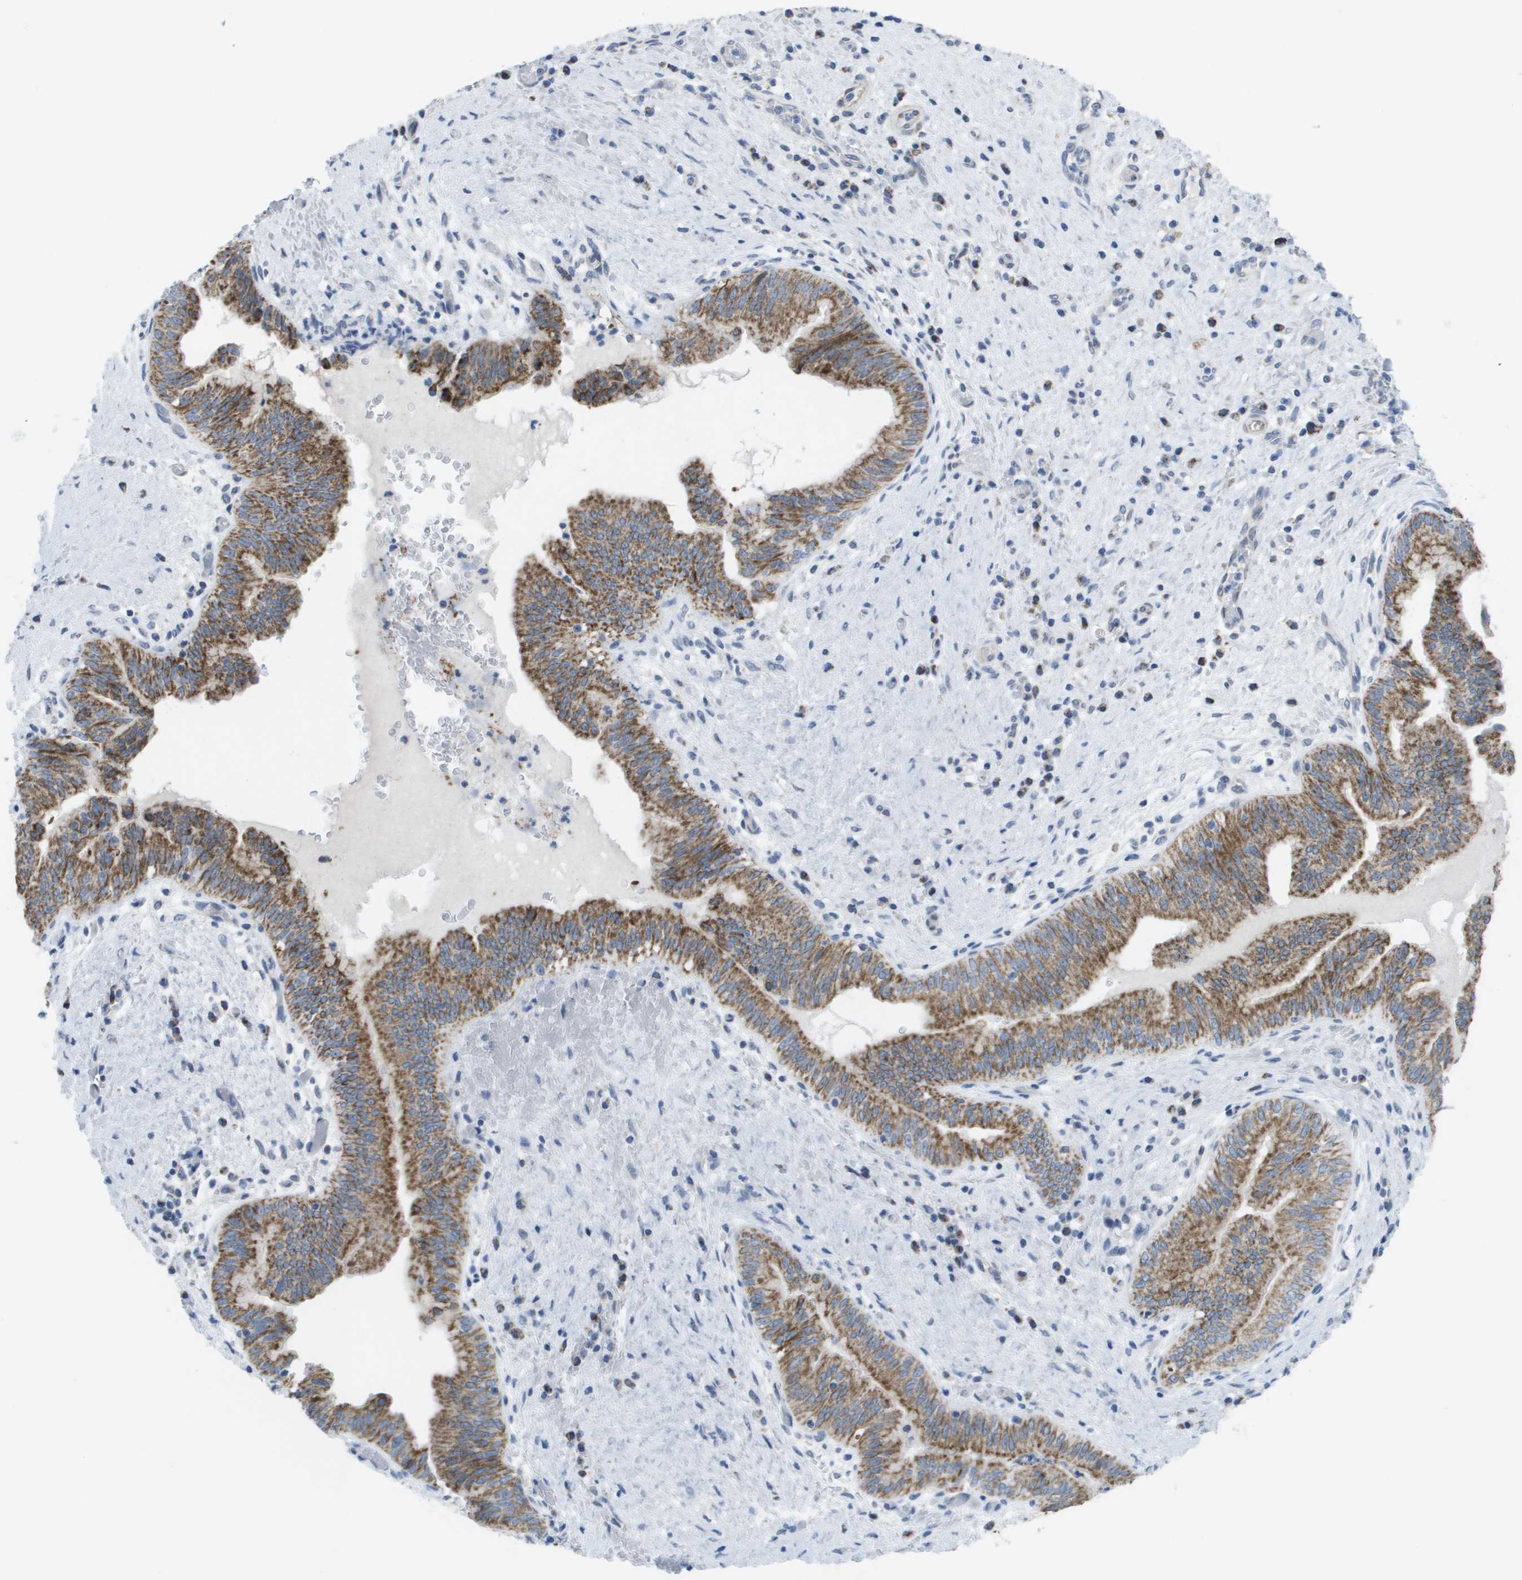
{"staining": {"intensity": "moderate", "quantity": ">75%", "location": "cytoplasmic/membranous"}, "tissue": "liver cancer", "cell_type": "Tumor cells", "image_type": "cancer", "snomed": [{"axis": "morphology", "description": "Cholangiocarcinoma"}, {"axis": "topography", "description": "Liver"}], "caption": "Tumor cells show medium levels of moderate cytoplasmic/membranous staining in approximately >75% of cells in cholangiocarcinoma (liver).", "gene": "TMEM223", "patient": {"sex": "female", "age": 38}}